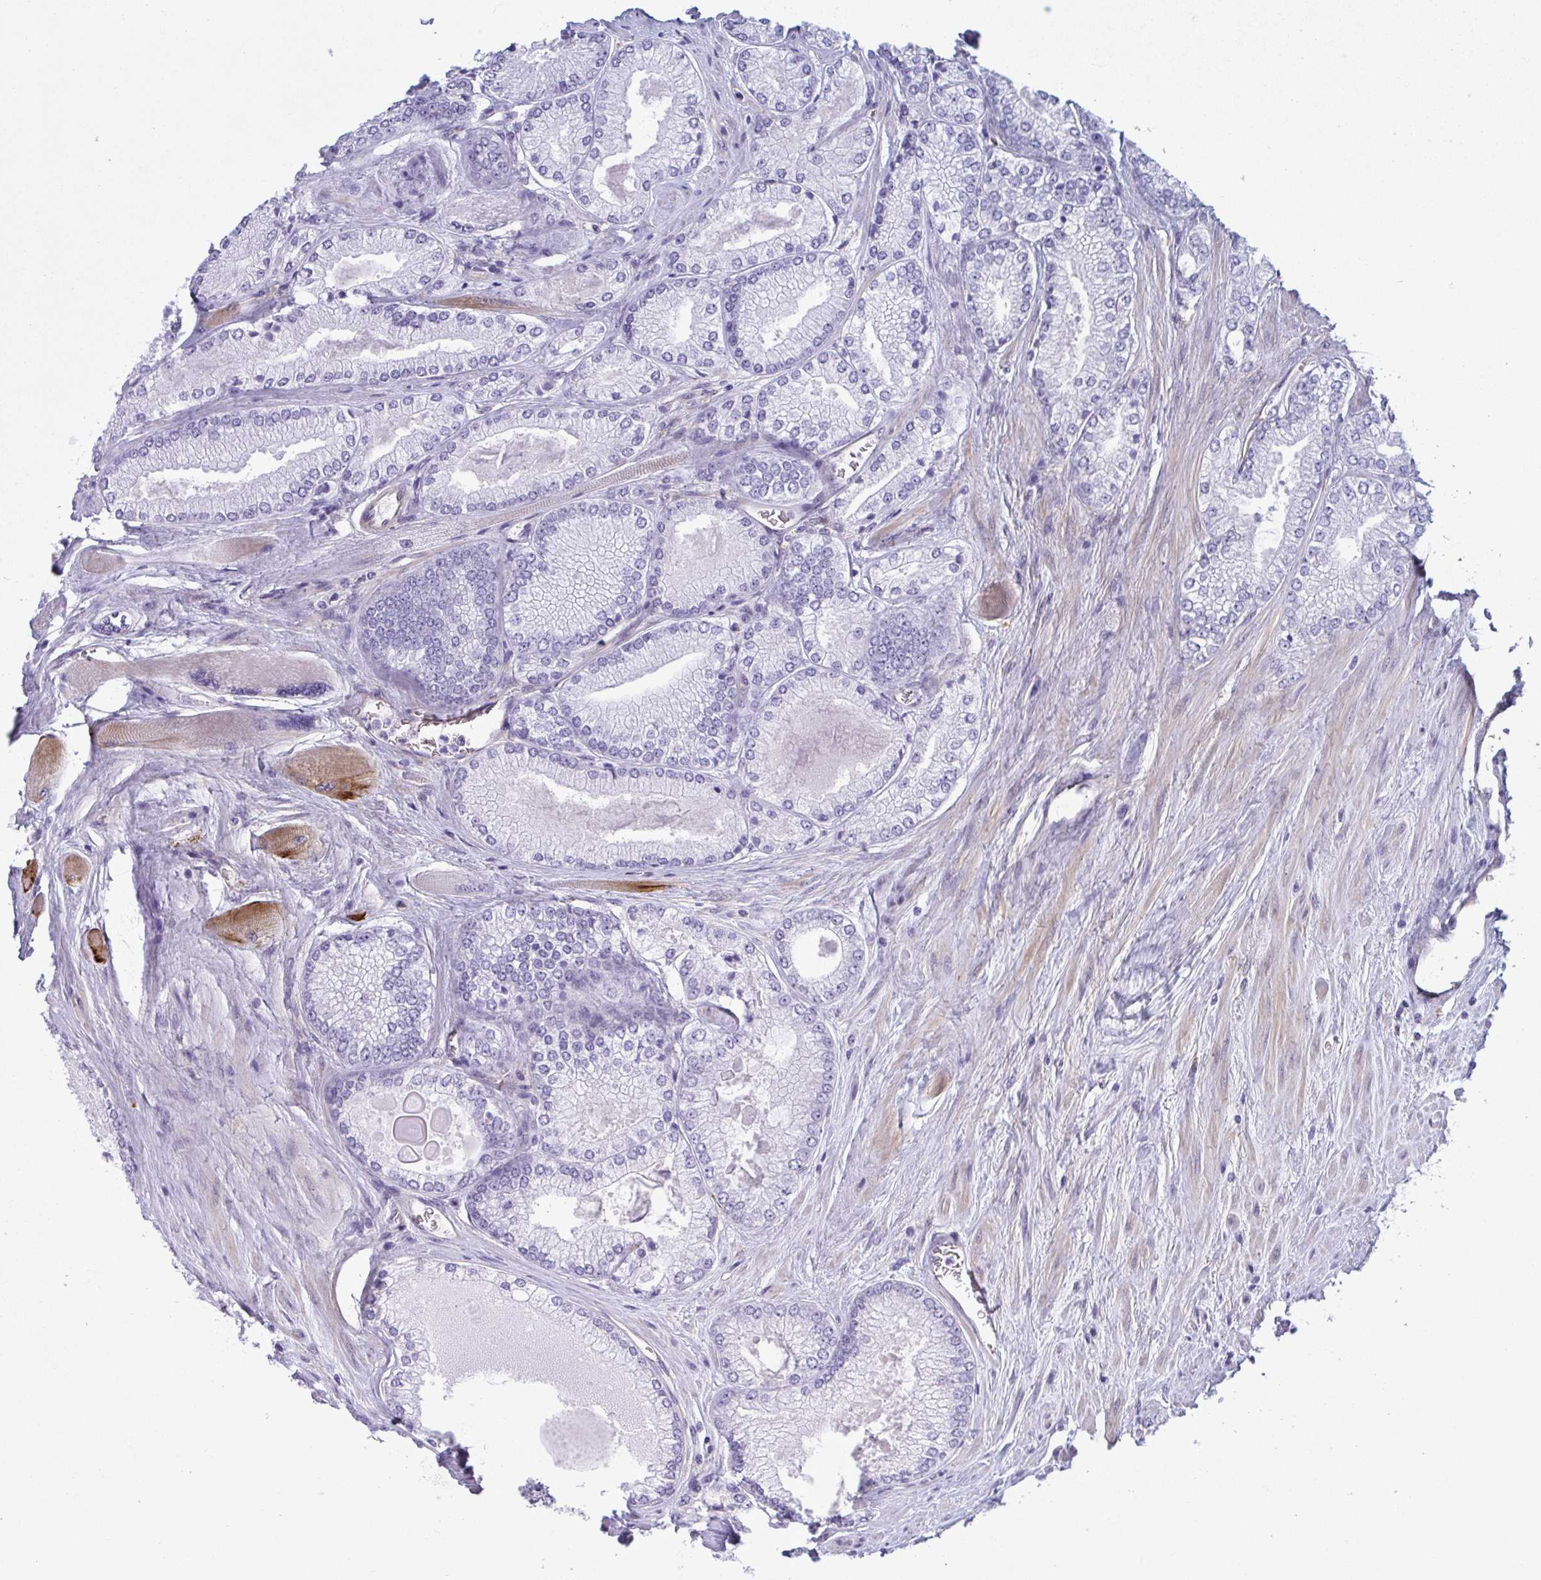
{"staining": {"intensity": "negative", "quantity": "none", "location": "none"}, "tissue": "prostate cancer", "cell_type": "Tumor cells", "image_type": "cancer", "snomed": [{"axis": "morphology", "description": "Adenocarcinoma, Low grade"}, {"axis": "topography", "description": "Prostate"}], "caption": "IHC photomicrograph of human prostate adenocarcinoma (low-grade) stained for a protein (brown), which reveals no expression in tumor cells. (Immunohistochemistry (ihc), brightfield microscopy, high magnification).", "gene": "PRRT4", "patient": {"sex": "male", "age": 67}}